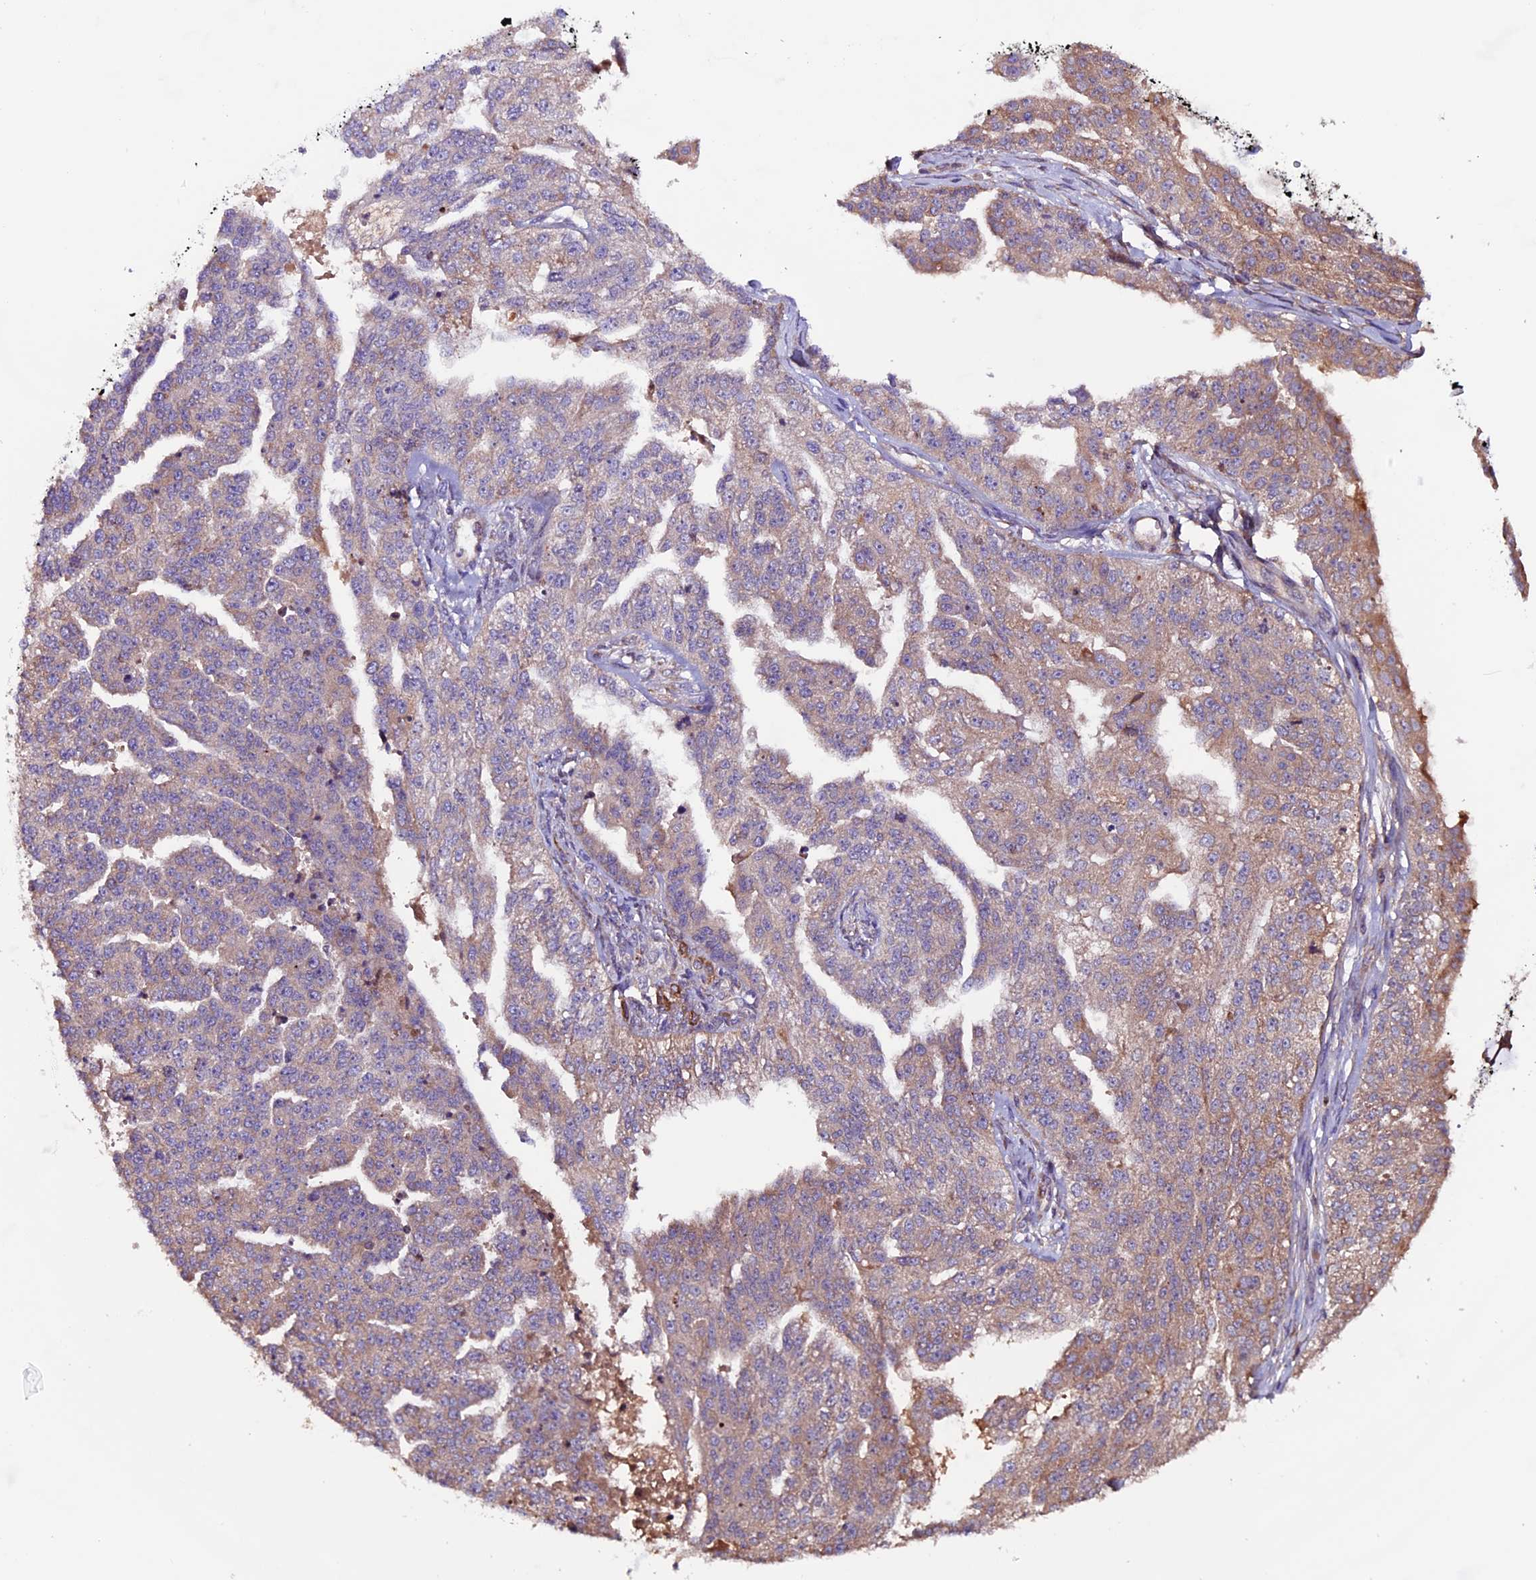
{"staining": {"intensity": "weak", "quantity": "<25%", "location": "cytoplasmic/membranous"}, "tissue": "ovarian cancer", "cell_type": "Tumor cells", "image_type": "cancer", "snomed": [{"axis": "morphology", "description": "Cystadenocarcinoma, serous, NOS"}, {"axis": "topography", "description": "Ovary"}], "caption": "Protein analysis of serous cystadenocarcinoma (ovarian) shows no significant positivity in tumor cells.", "gene": "ZNF598", "patient": {"sex": "female", "age": 58}}